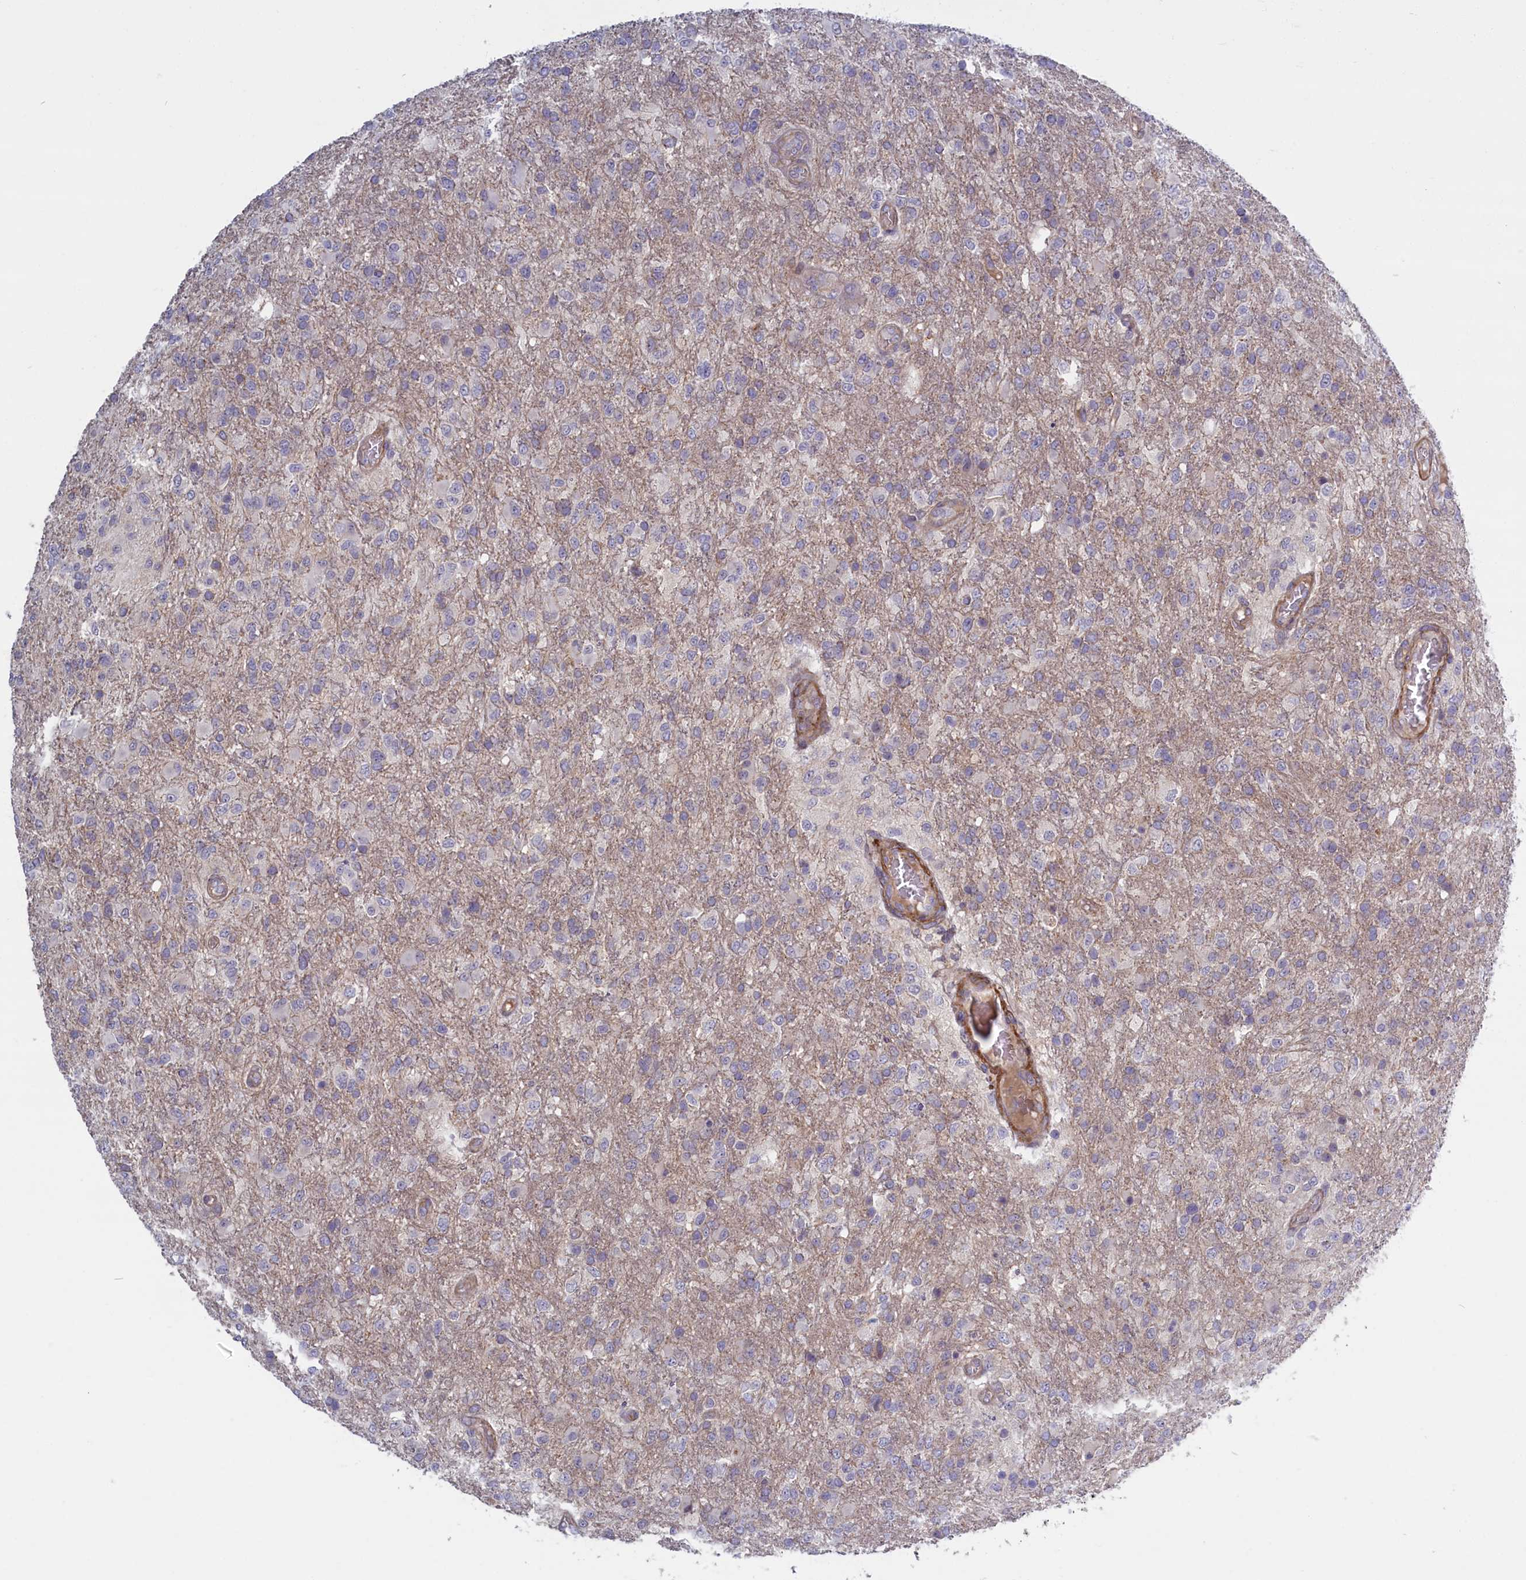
{"staining": {"intensity": "negative", "quantity": "none", "location": "none"}, "tissue": "glioma", "cell_type": "Tumor cells", "image_type": "cancer", "snomed": [{"axis": "morphology", "description": "Glioma, malignant, High grade"}, {"axis": "topography", "description": "Brain"}], "caption": "The histopathology image exhibits no staining of tumor cells in malignant high-grade glioma.", "gene": "TRPM4", "patient": {"sex": "female", "age": 74}}